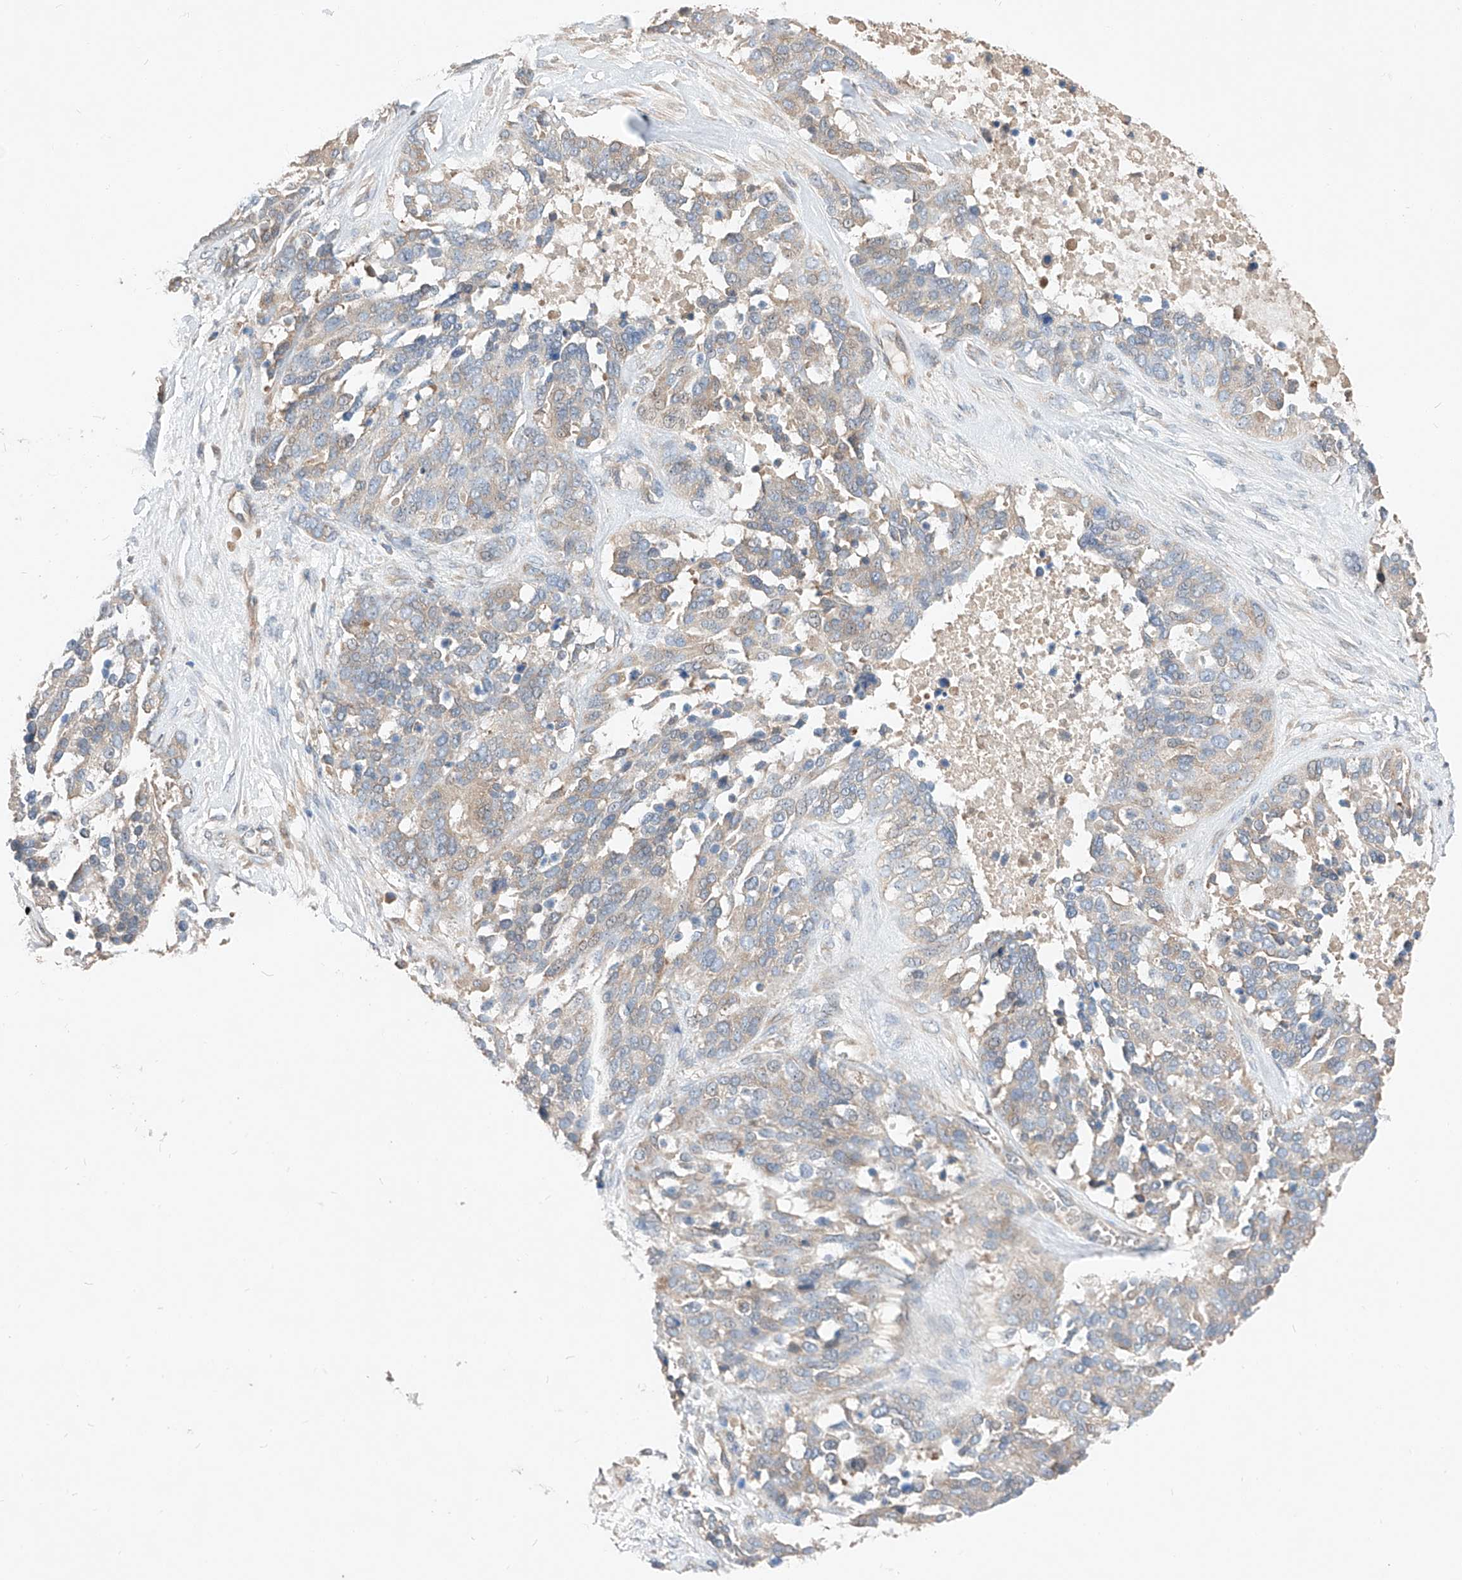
{"staining": {"intensity": "weak", "quantity": "25%-75%", "location": "cytoplasmic/membranous"}, "tissue": "ovarian cancer", "cell_type": "Tumor cells", "image_type": "cancer", "snomed": [{"axis": "morphology", "description": "Cystadenocarcinoma, serous, NOS"}, {"axis": "topography", "description": "Ovary"}], "caption": "Protein expression by immunohistochemistry (IHC) reveals weak cytoplasmic/membranous staining in approximately 25%-75% of tumor cells in serous cystadenocarcinoma (ovarian).", "gene": "RUSC1", "patient": {"sex": "female", "age": 44}}